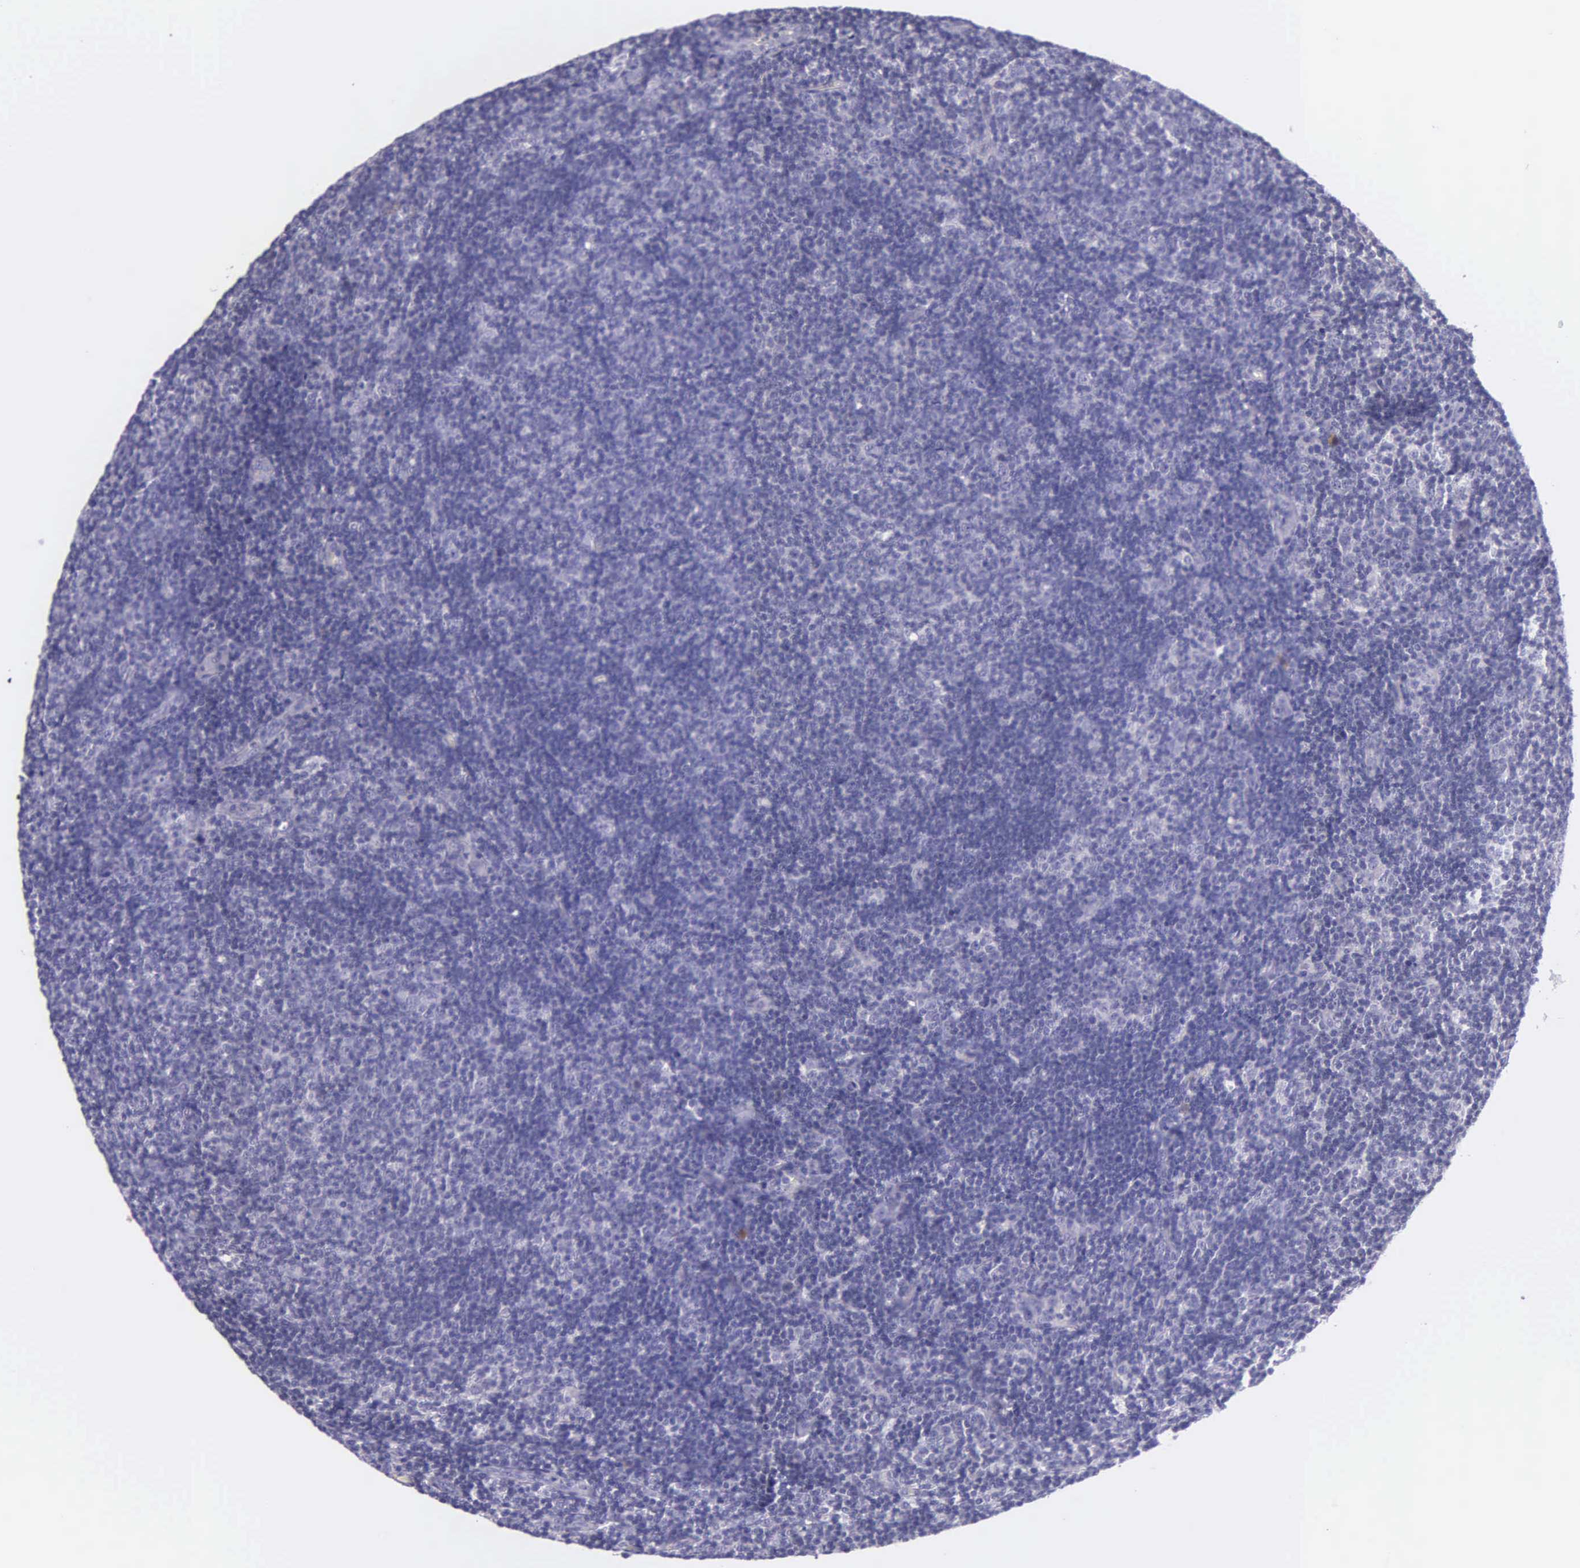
{"staining": {"intensity": "negative", "quantity": "none", "location": "none"}, "tissue": "lymphoma", "cell_type": "Tumor cells", "image_type": "cancer", "snomed": [{"axis": "morphology", "description": "Malignant lymphoma, non-Hodgkin's type, Low grade"}, {"axis": "topography", "description": "Lymph node"}], "caption": "This is a image of IHC staining of low-grade malignant lymphoma, non-Hodgkin's type, which shows no expression in tumor cells.", "gene": "THSD7A", "patient": {"sex": "male", "age": 49}}